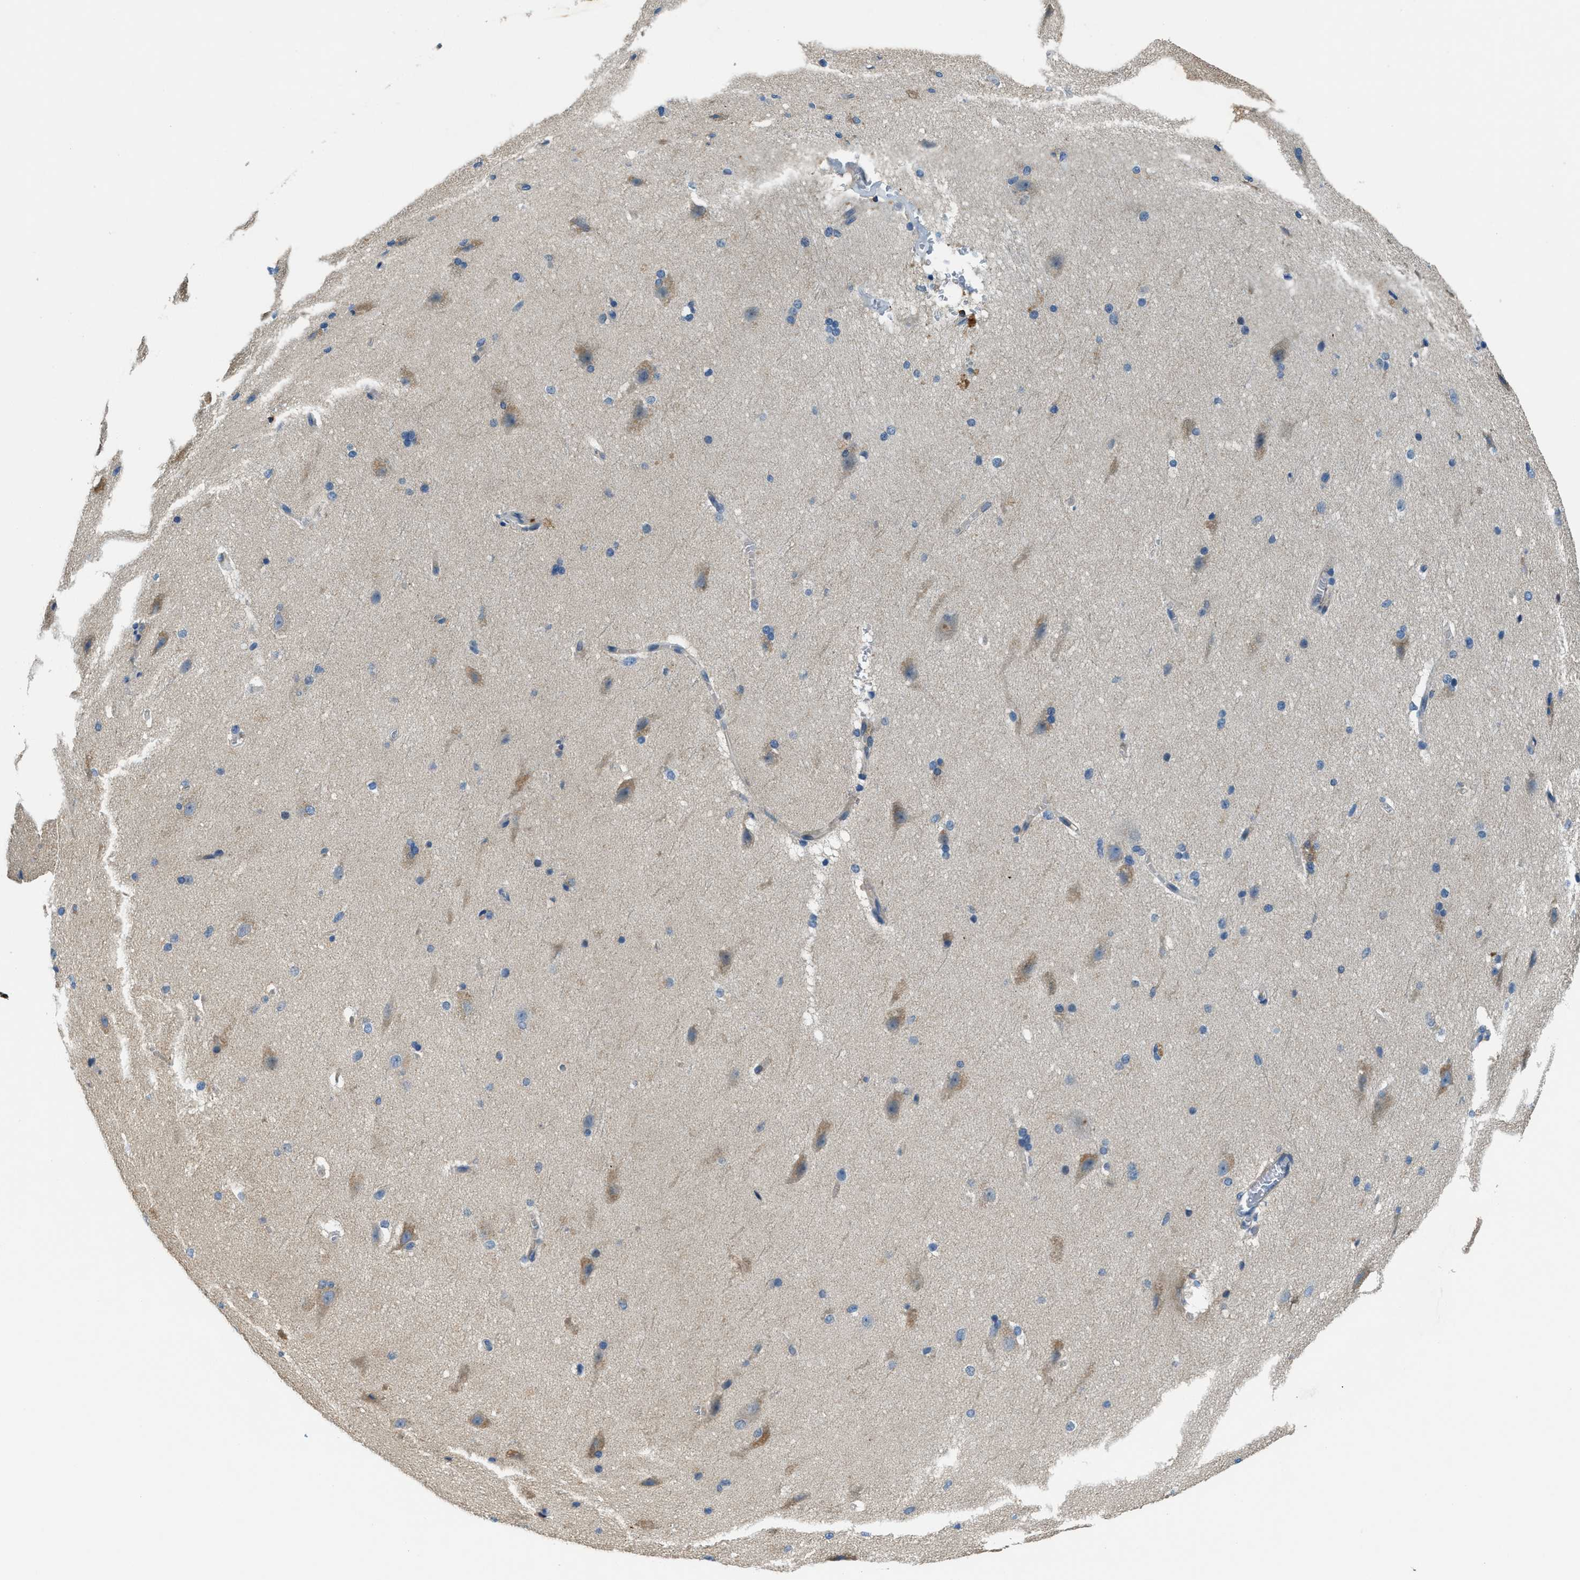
{"staining": {"intensity": "negative", "quantity": "none", "location": "none"}, "tissue": "cerebral cortex", "cell_type": "Endothelial cells", "image_type": "normal", "snomed": [{"axis": "morphology", "description": "Normal tissue, NOS"}, {"axis": "topography", "description": "Cerebral cortex"}, {"axis": "topography", "description": "Hippocampus"}], "caption": "Protein analysis of unremarkable cerebral cortex demonstrates no significant positivity in endothelial cells. (DAB (3,3'-diaminobenzidine) immunohistochemistry (IHC) with hematoxylin counter stain).", "gene": "MYO1G", "patient": {"sex": "female", "age": 19}}